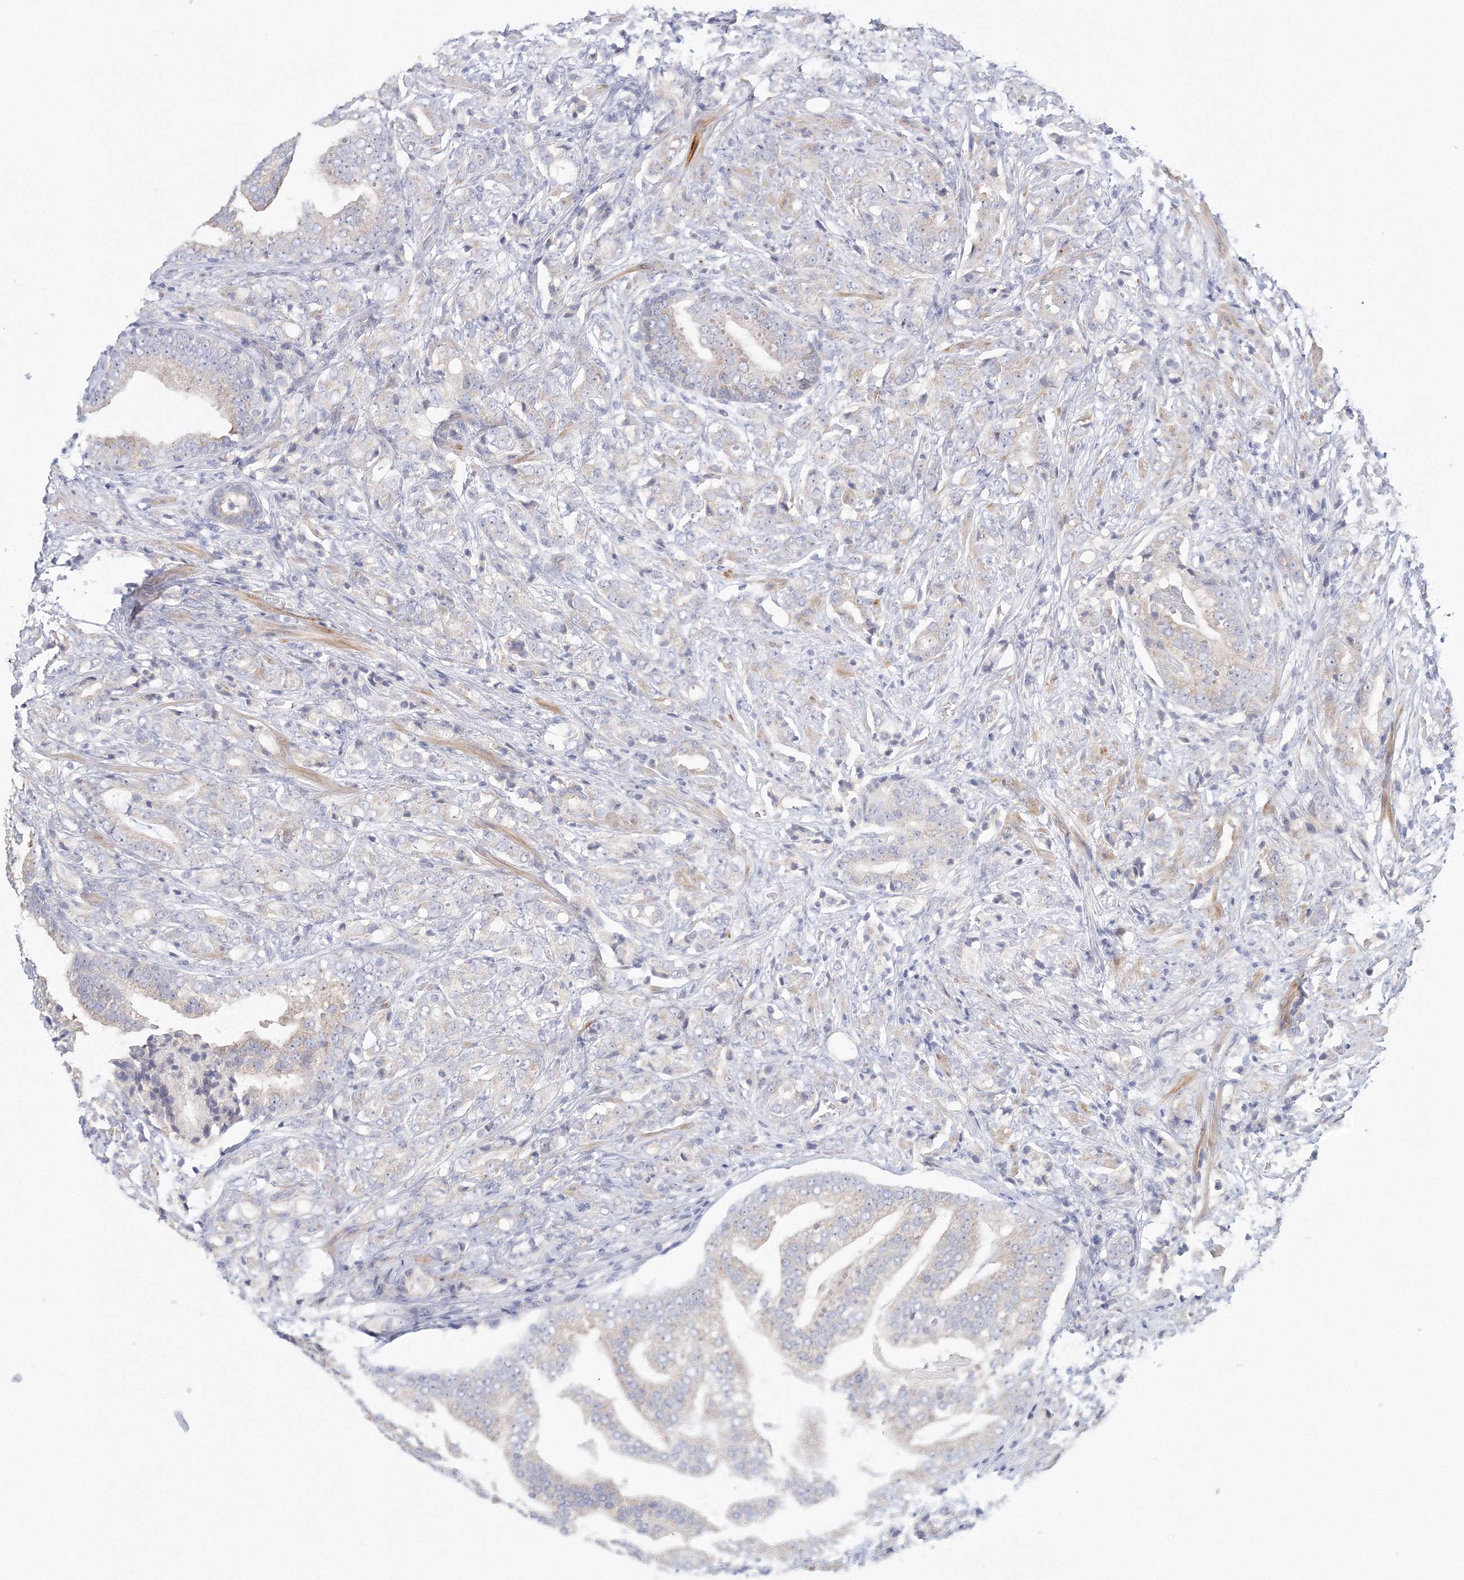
{"staining": {"intensity": "negative", "quantity": "none", "location": "none"}, "tissue": "prostate cancer", "cell_type": "Tumor cells", "image_type": "cancer", "snomed": [{"axis": "morphology", "description": "Adenocarcinoma, High grade"}, {"axis": "topography", "description": "Prostate"}], "caption": "IHC of human adenocarcinoma (high-grade) (prostate) exhibits no expression in tumor cells.", "gene": "TACC2", "patient": {"sex": "male", "age": 57}}